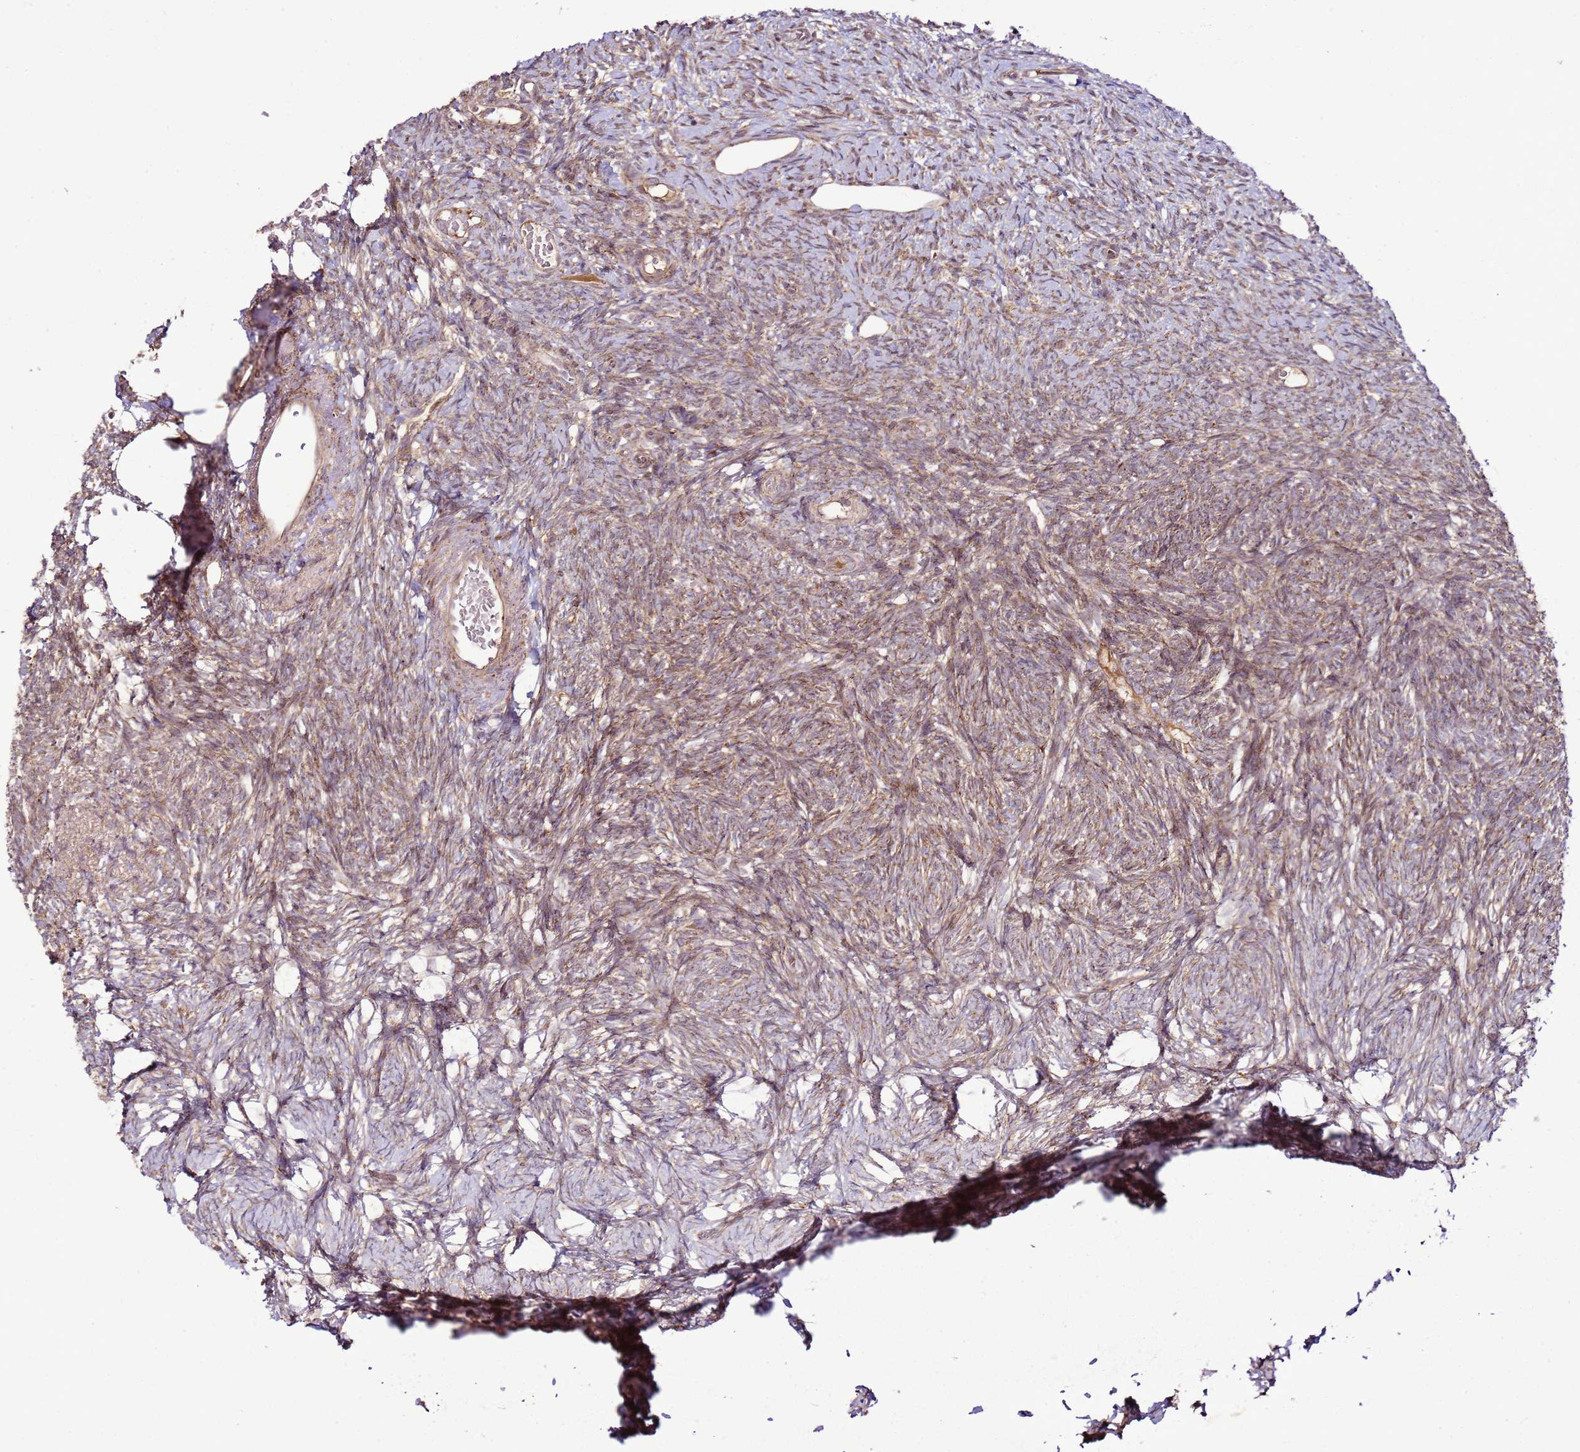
{"staining": {"intensity": "moderate", "quantity": ">75%", "location": "cytoplasmic/membranous"}, "tissue": "ovary", "cell_type": "Ovarian stroma cells", "image_type": "normal", "snomed": [{"axis": "morphology", "description": "Normal tissue, NOS"}, {"axis": "topography", "description": "Ovary"}], "caption": "Immunohistochemistry photomicrograph of normal human ovary stained for a protein (brown), which displays medium levels of moderate cytoplasmic/membranous expression in approximately >75% of ovarian stroma cells.", "gene": "RASA3", "patient": {"sex": "female", "age": 39}}